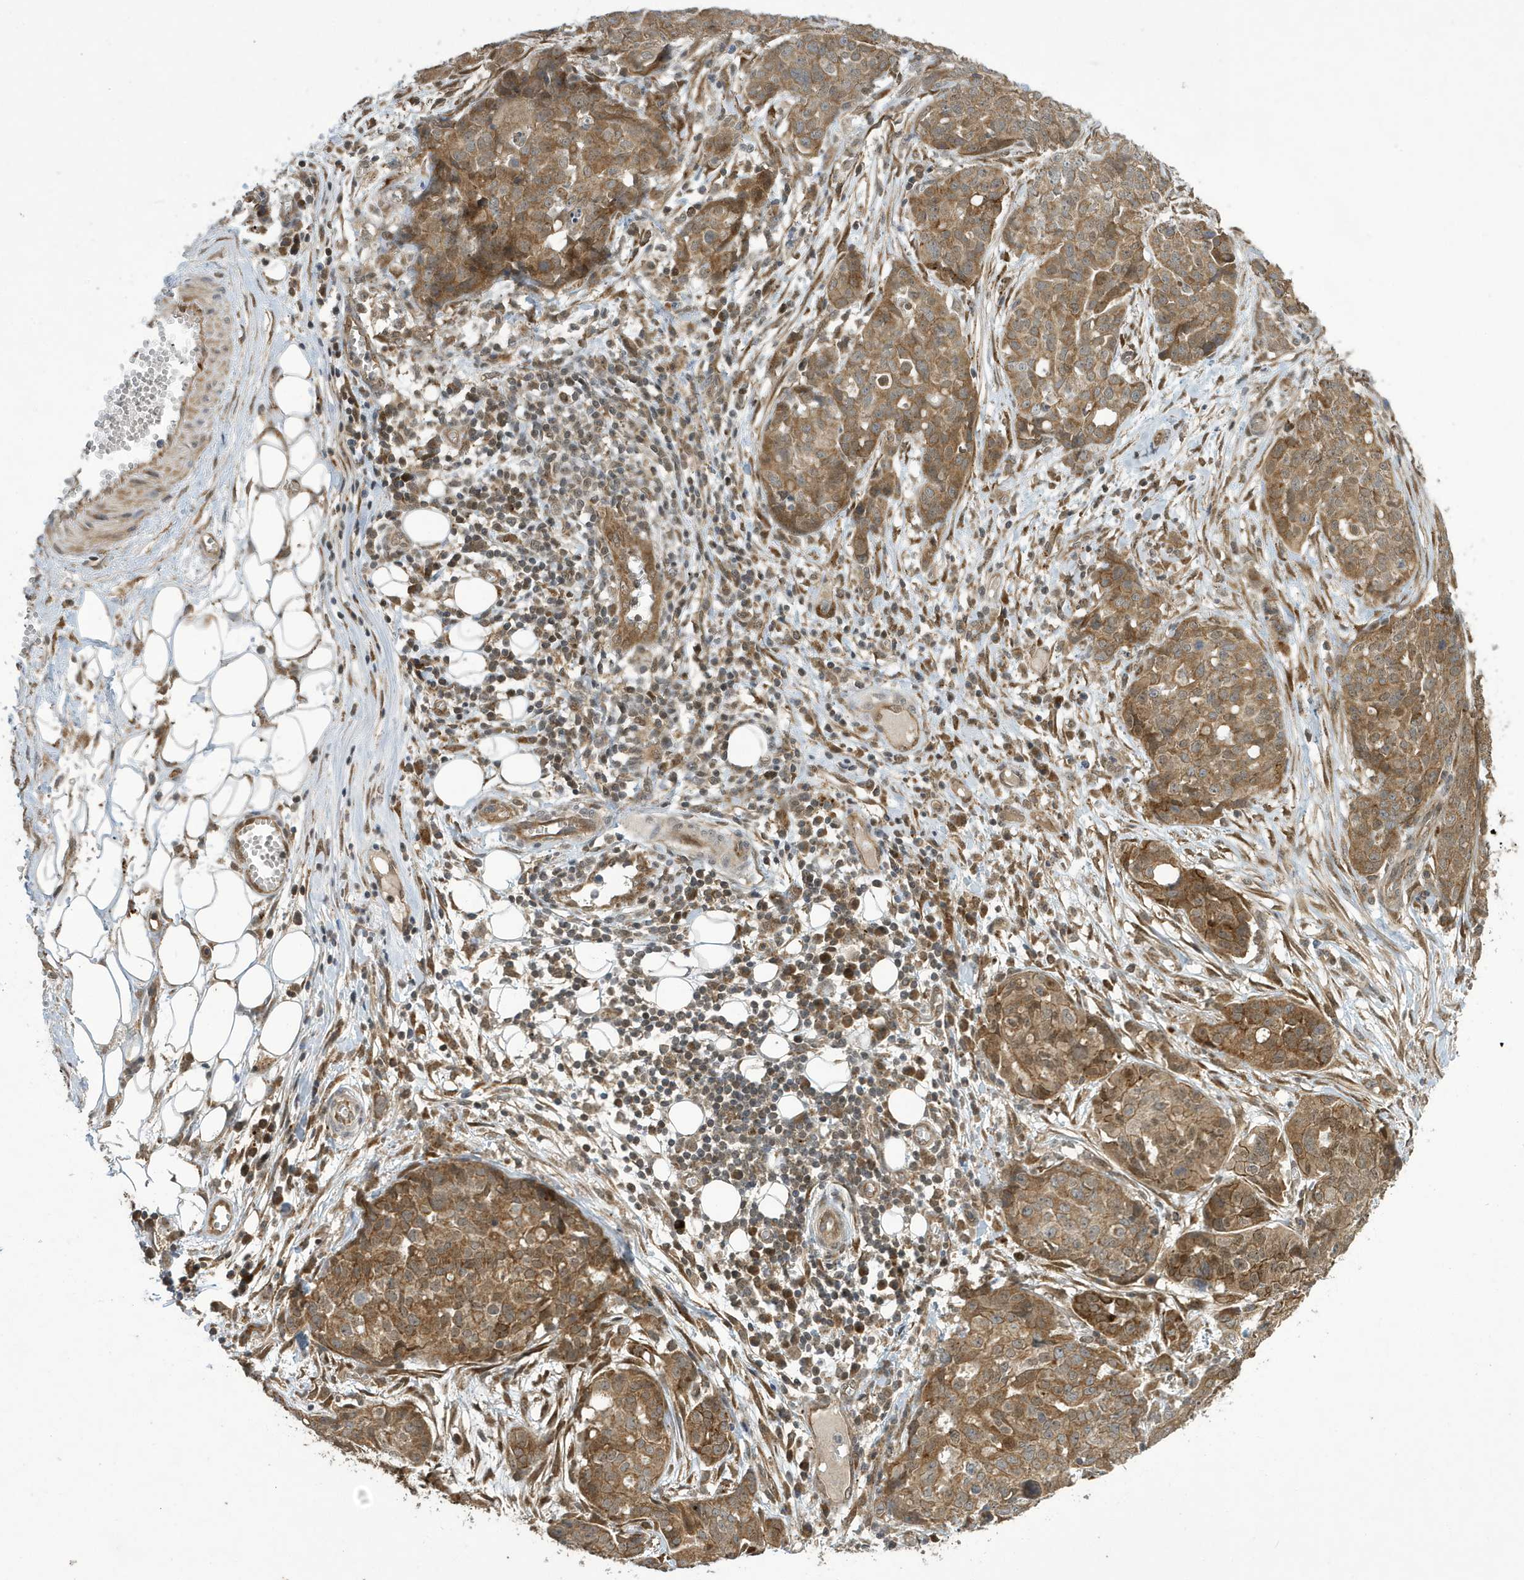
{"staining": {"intensity": "moderate", "quantity": ">75%", "location": "cytoplasmic/membranous"}, "tissue": "ovarian cancer", "cell_type": "Tumor cells", "image_type": "cancer", "snomed": [{"axis": "morphology", "description": "Cystadenocarcinoma, serous, NOS"}, {"axis": "topography", "description": "Soft tissue"}, {"axis": "topography", "description": "Ovary"}], "caption": "Ovarian serous cystadenocarcinoma stained for a protein (brown) reveals moderate cytoplasmic/membranous positive expression in about >75% of tumor cells.", "gene": "NCOA7", "patient": {"sex": "female", "age": 57}}